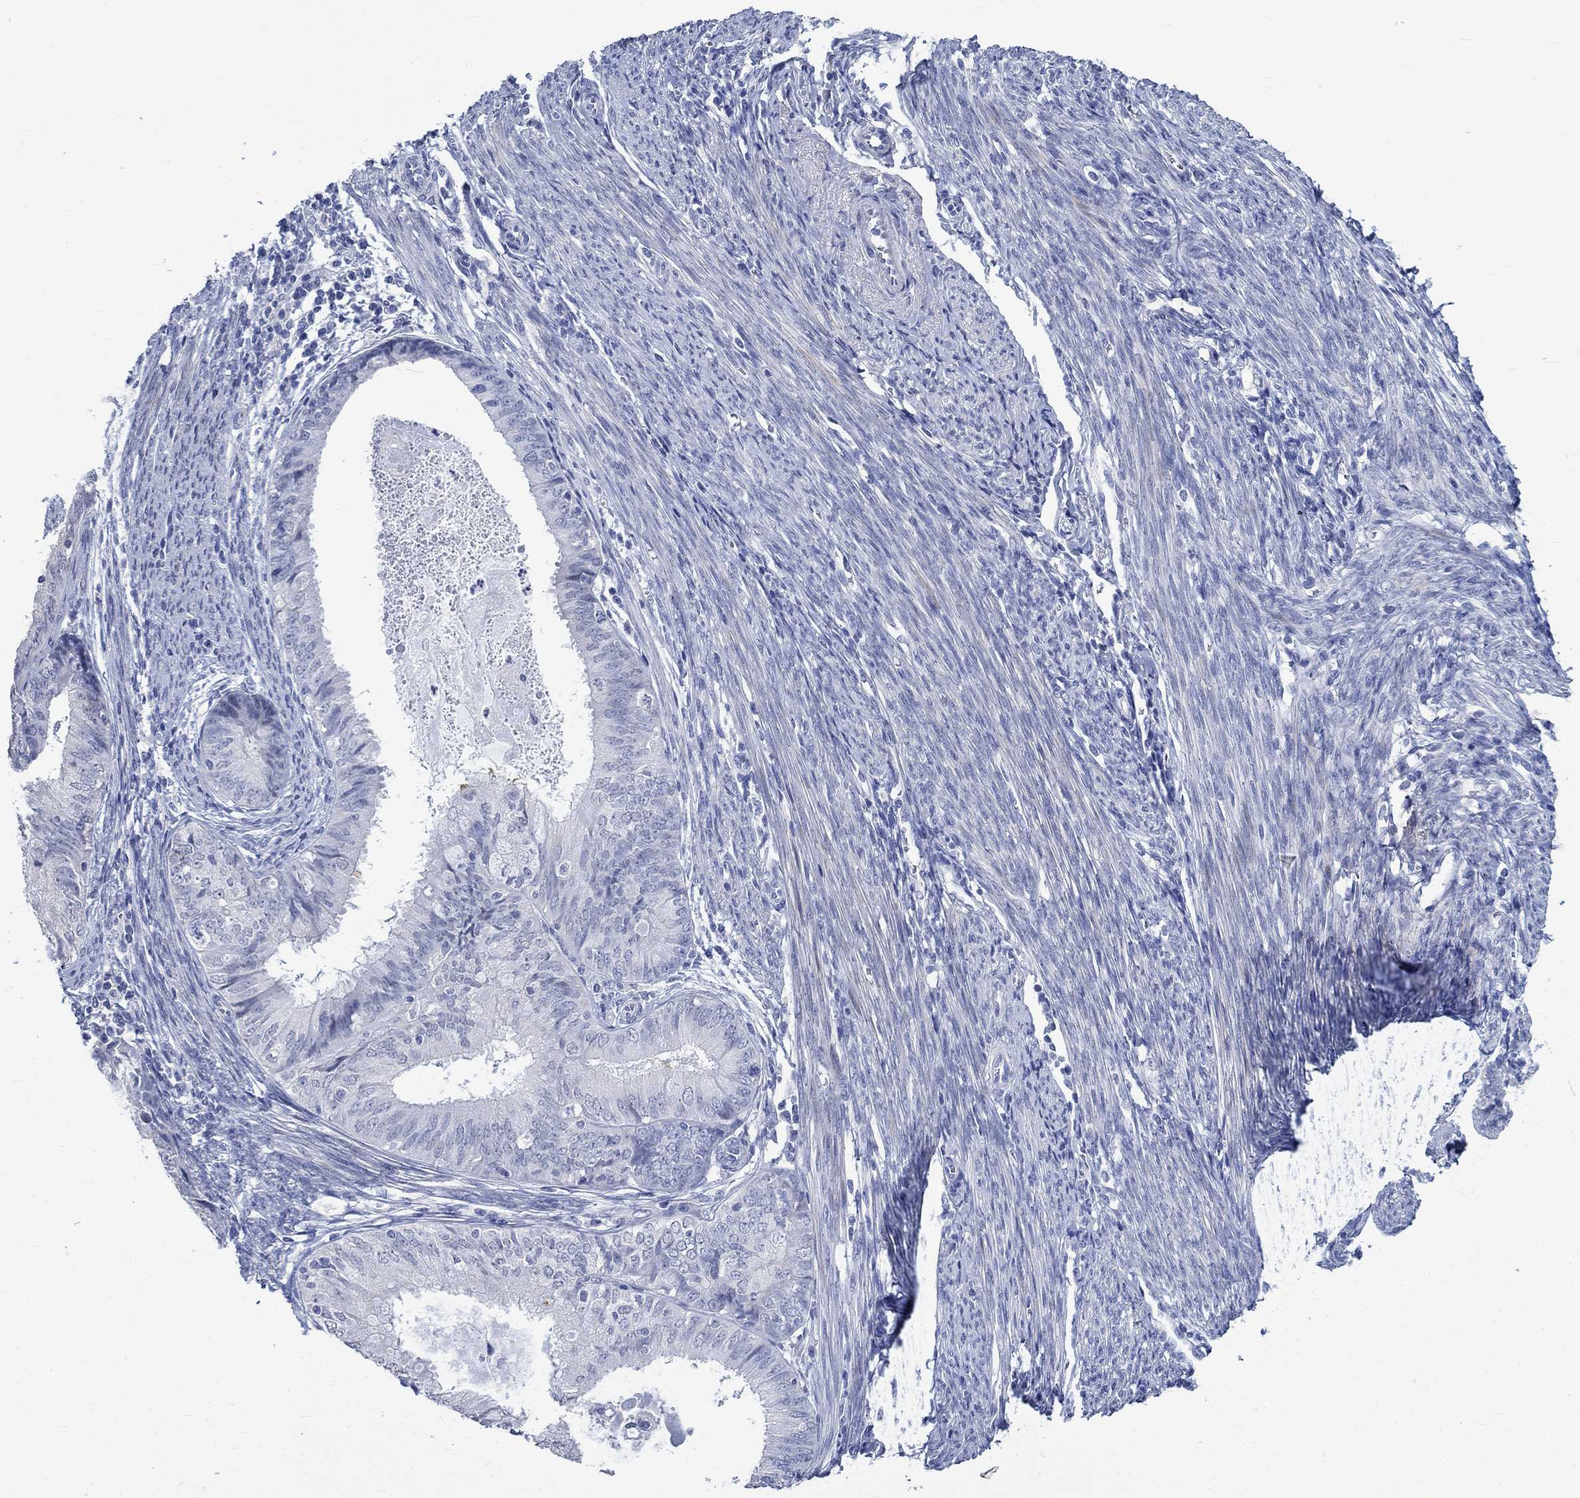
{"staining": {"intensity": "negative", "quantity": "none", "location": "none"}, "tissue": "endometrial cancer", "cell_type": "Tumor cells", "image_type": "cancer", "snomed": [{"axis": "morphology", "description": "Adenocarcinoma, NOS"}, {"axis": "topography", "description": "Endometrium"}], "caption": "Immunohistochemistry micrograph of neoplastic tissue: human endometrial adenocarcinoma stained with DAB (3,3'-diaminobenzidine) reveals no significant protein staining in tumor cells.", "gene": "C4orf47", "patient": {"sex": "female", "age": 57}}